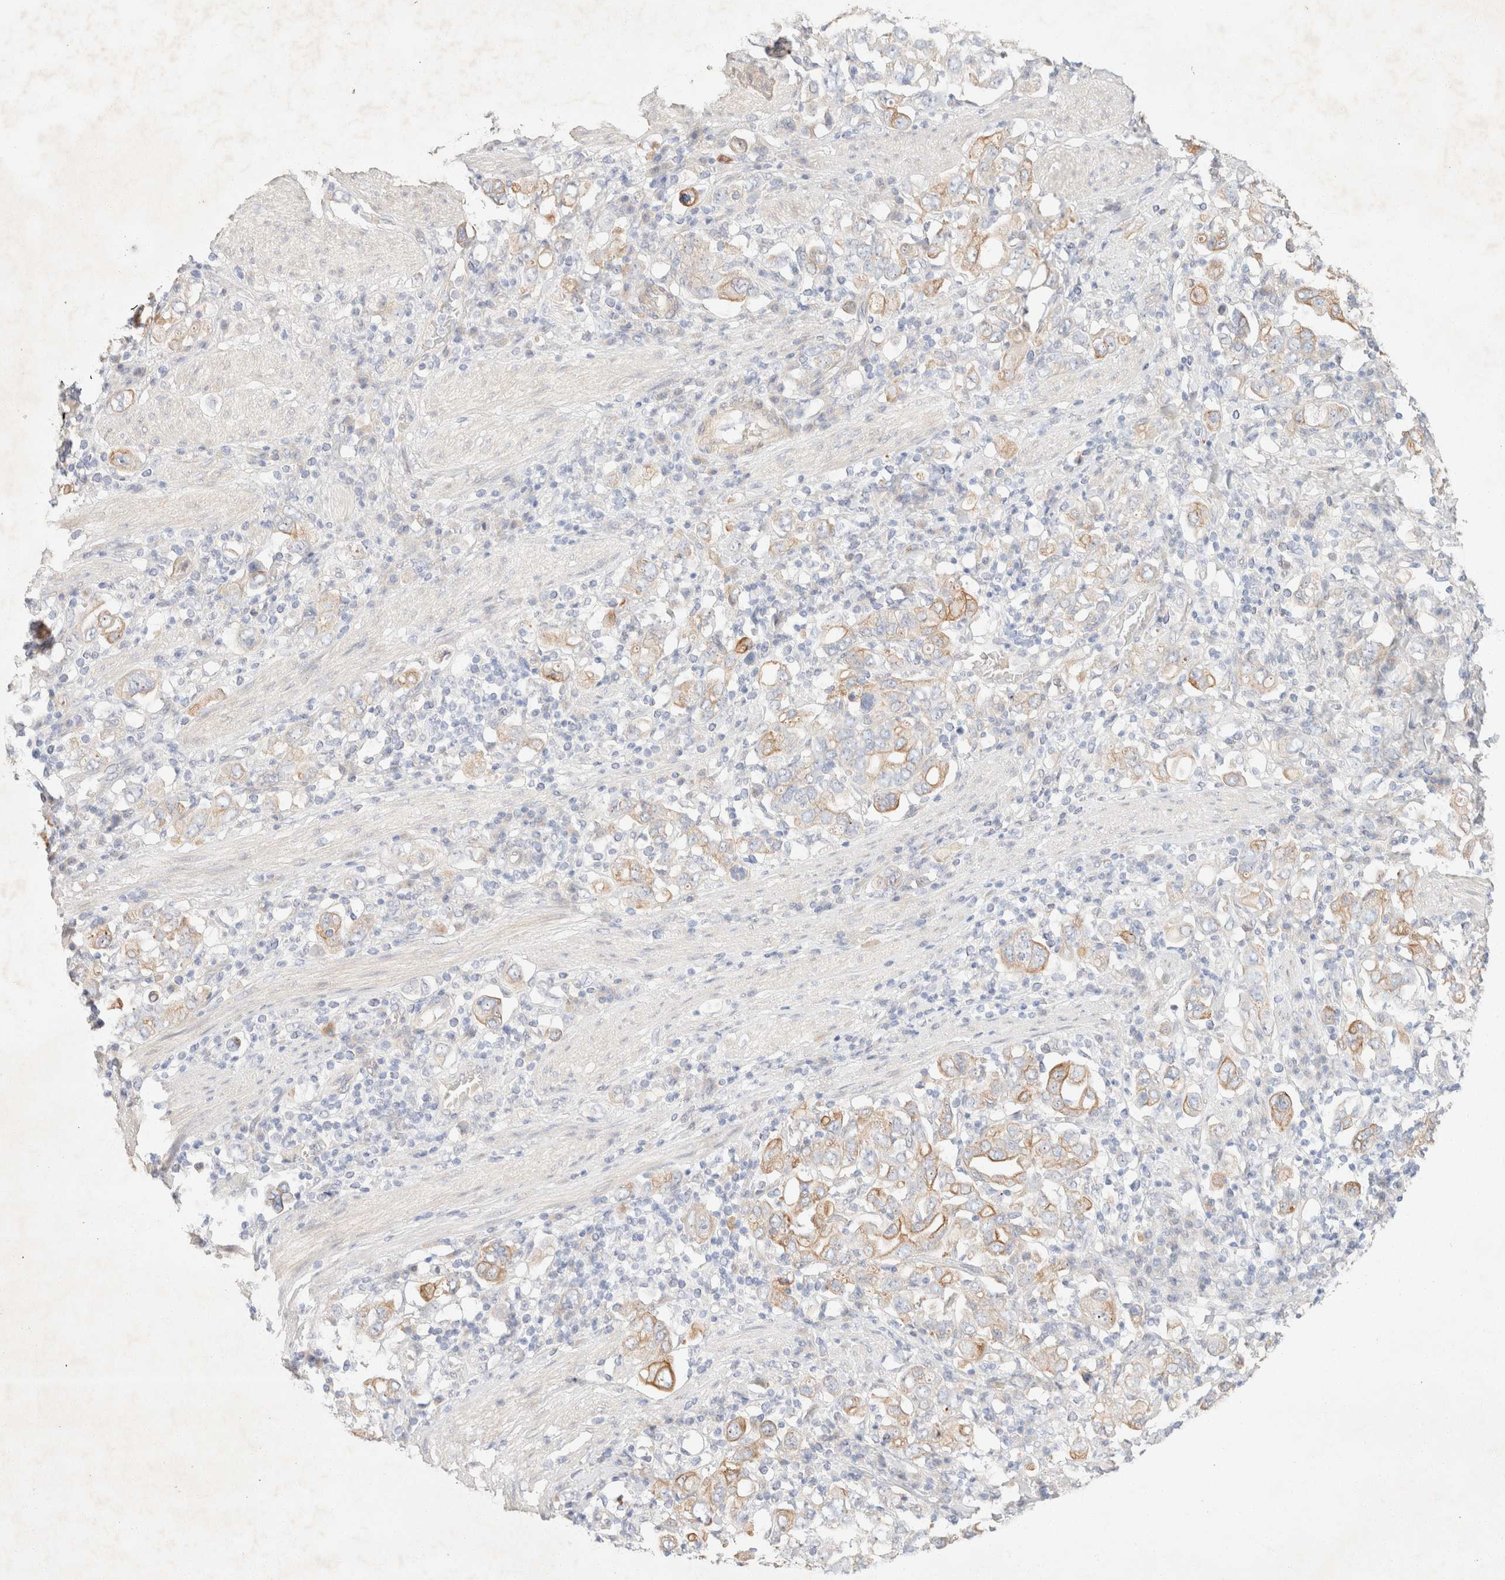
{"staining": {"intensity": "moderate", "quantity": "25%-75%", "location": "cytoplasmic/membranous"}, "tissue": "stomach cancer", "cell_type": "Tumor cells", "image_type": "cancer", "snomed": [{"axis": "morphology", "description": "Adenocarcinoma, NOS"}, {"axis": "topography", "description": "Stomach, upper"}], "caption": "Stomach cancer stained for a protein (brown) demonstrates moderate cytoplasmic/membranous positive staining in about 25%-75% of tumor cells.", "gene": "CSNK1E", "patient": {"sex": "male", "age": 62}}